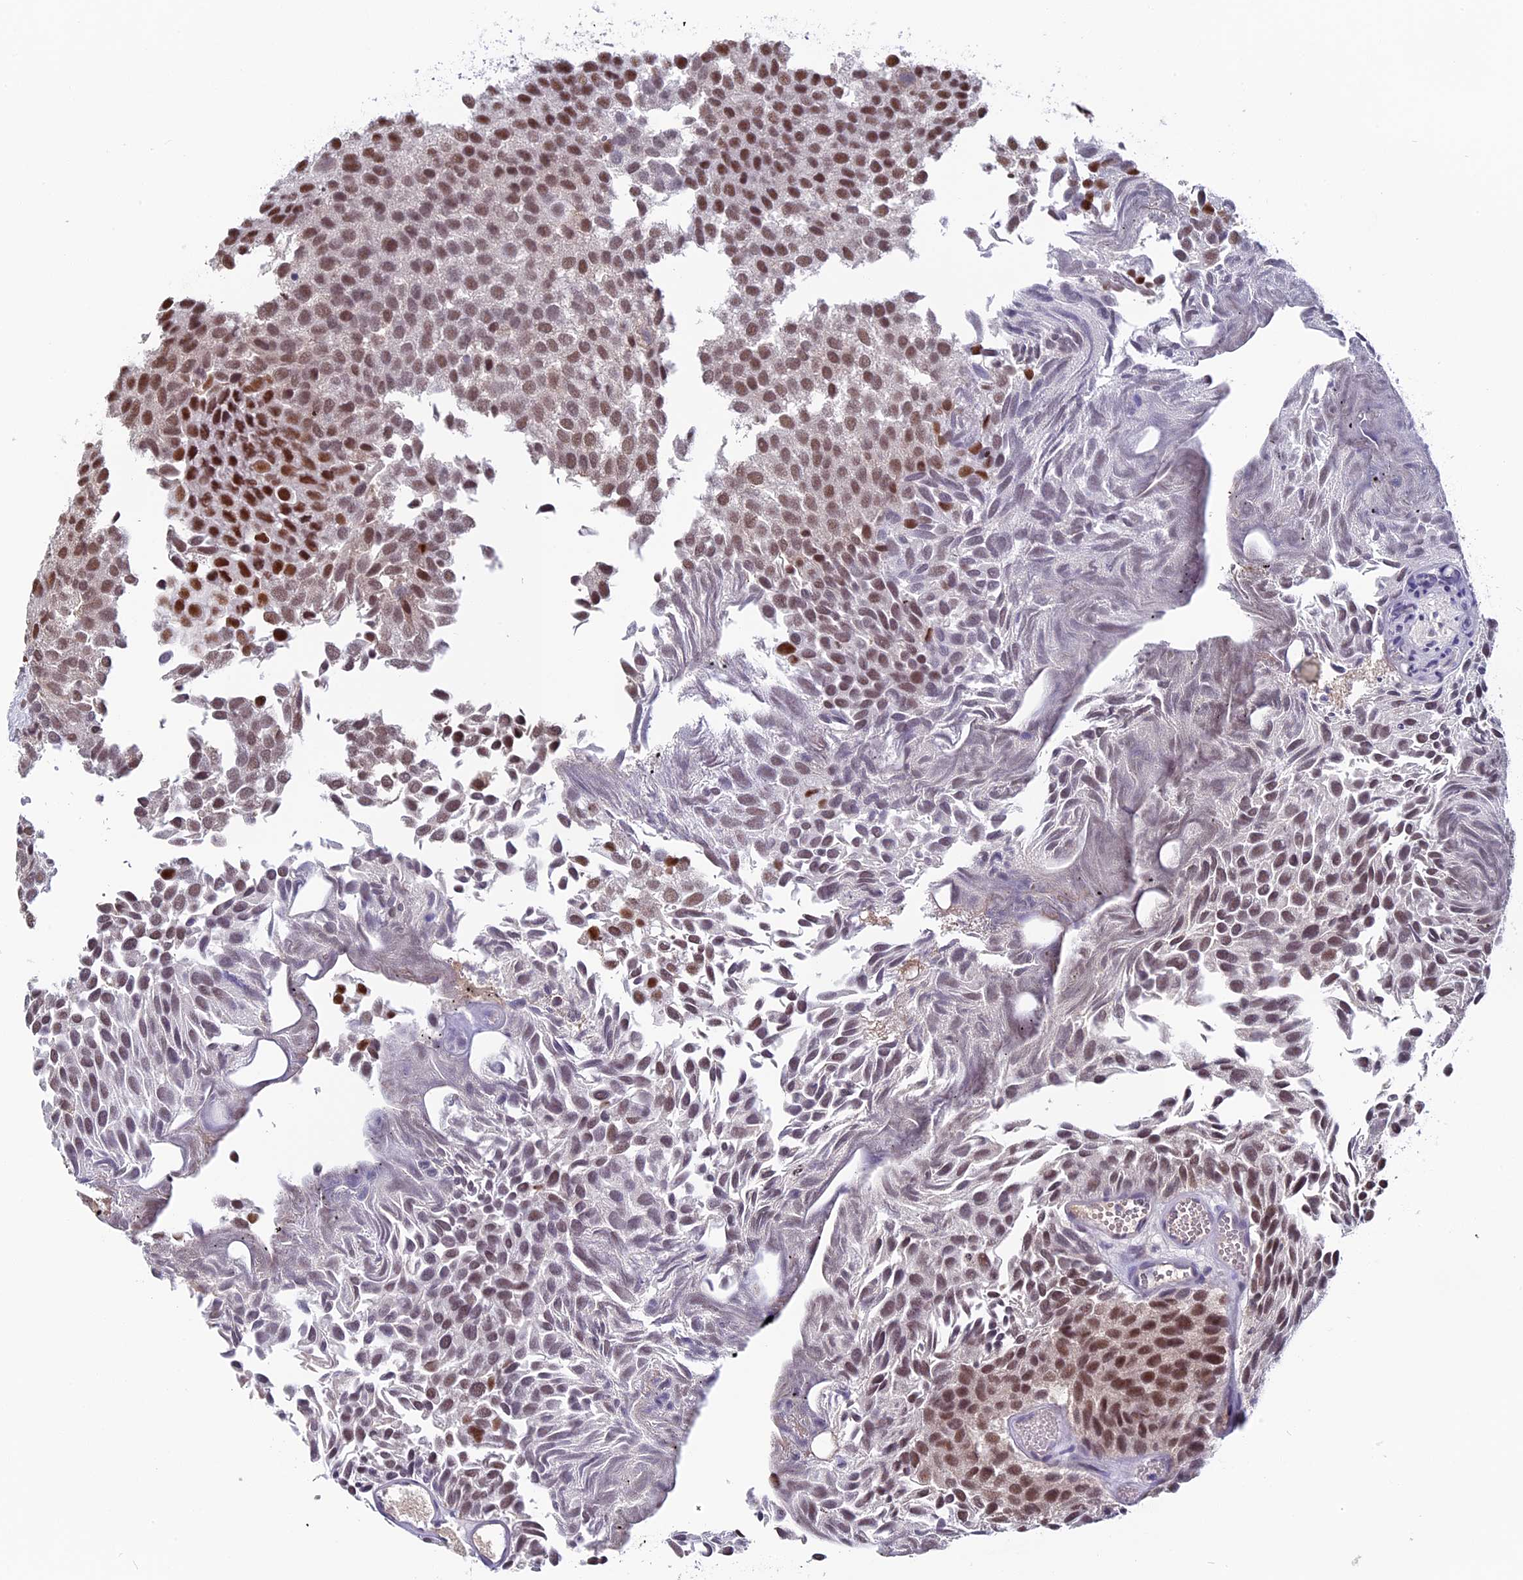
{"staining": {"intensity": "strong", "quantity": "25%-75%", "location": "nuclear"}, "tissue": "urothelial cancer", "cell_type": "Tumor cells", "image_type": "cancer", "snomed": [{"axis": "morphology", "description": "Urothelial carcinoma, Low grade"}, {"axis": "topography", "description": "Urinary bladder"}], "caption": "A brown stain shows strong nuclear staining of a protein in human urothelial cancer tumor cells.", "gene": "CD2BP2", "patient": {"sex": "male", "age": 89}}